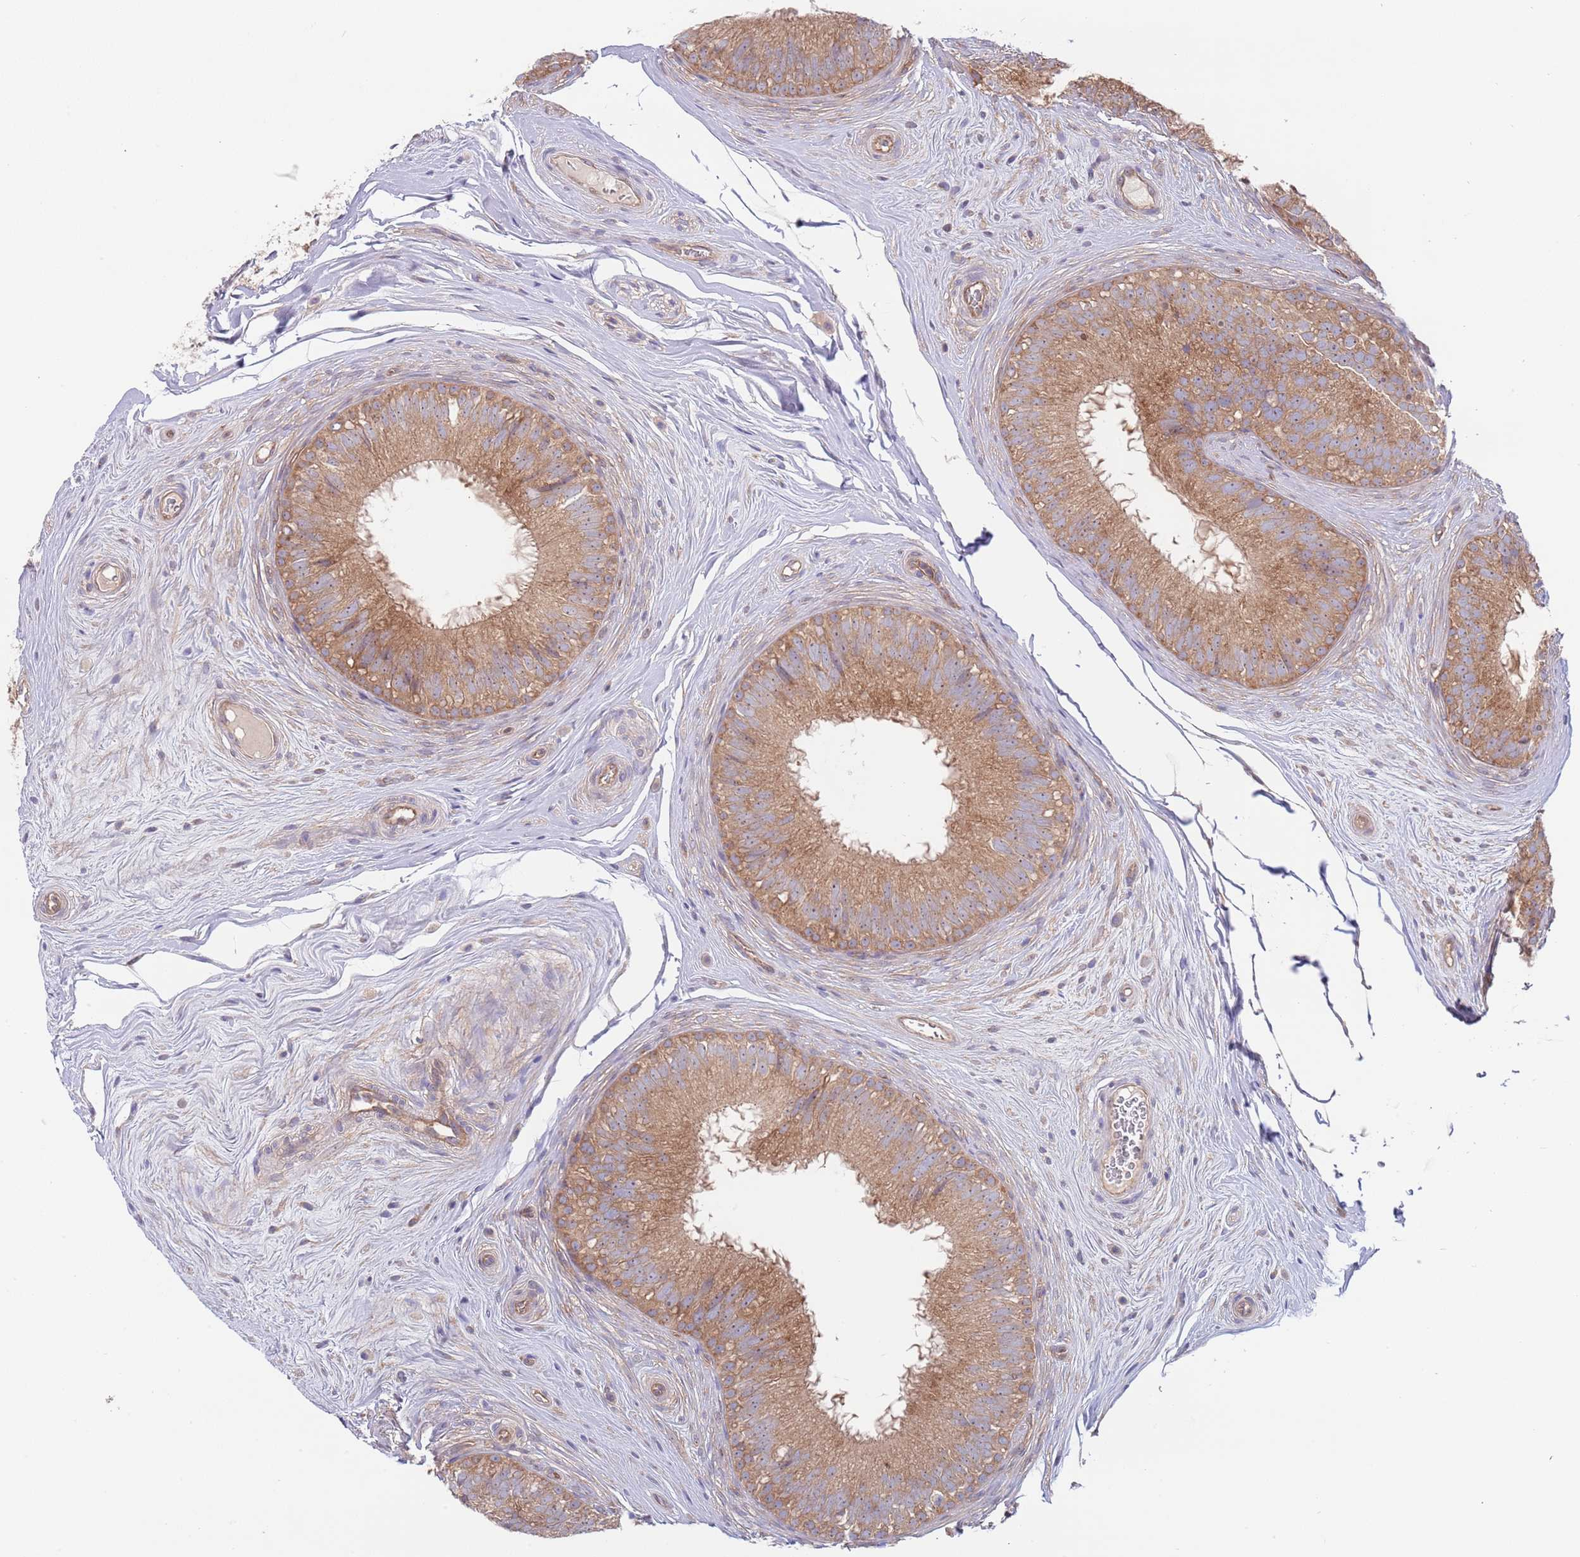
{"staining": {"intensity": "moderate", "quantity": ">75%", "location": "cytoplasmic/membranous"}, "tissue": "epididymis", "cell_type": "Glandular cells", "image_type": "normal", "snomed": [{"axis": "morphology", "description": "Normal tissue, NOS"}, {"axis": "topography", "description": "Epididymis"}], "caption": "DAB immunohistochemical staining of unremarkable epididymis exhibits moderate cytoplasmic/membranous protein positivity in approximately >75% of glandular cells.", "gene": "EIF3F", "patient": {"sex": "male", "age": 34}}